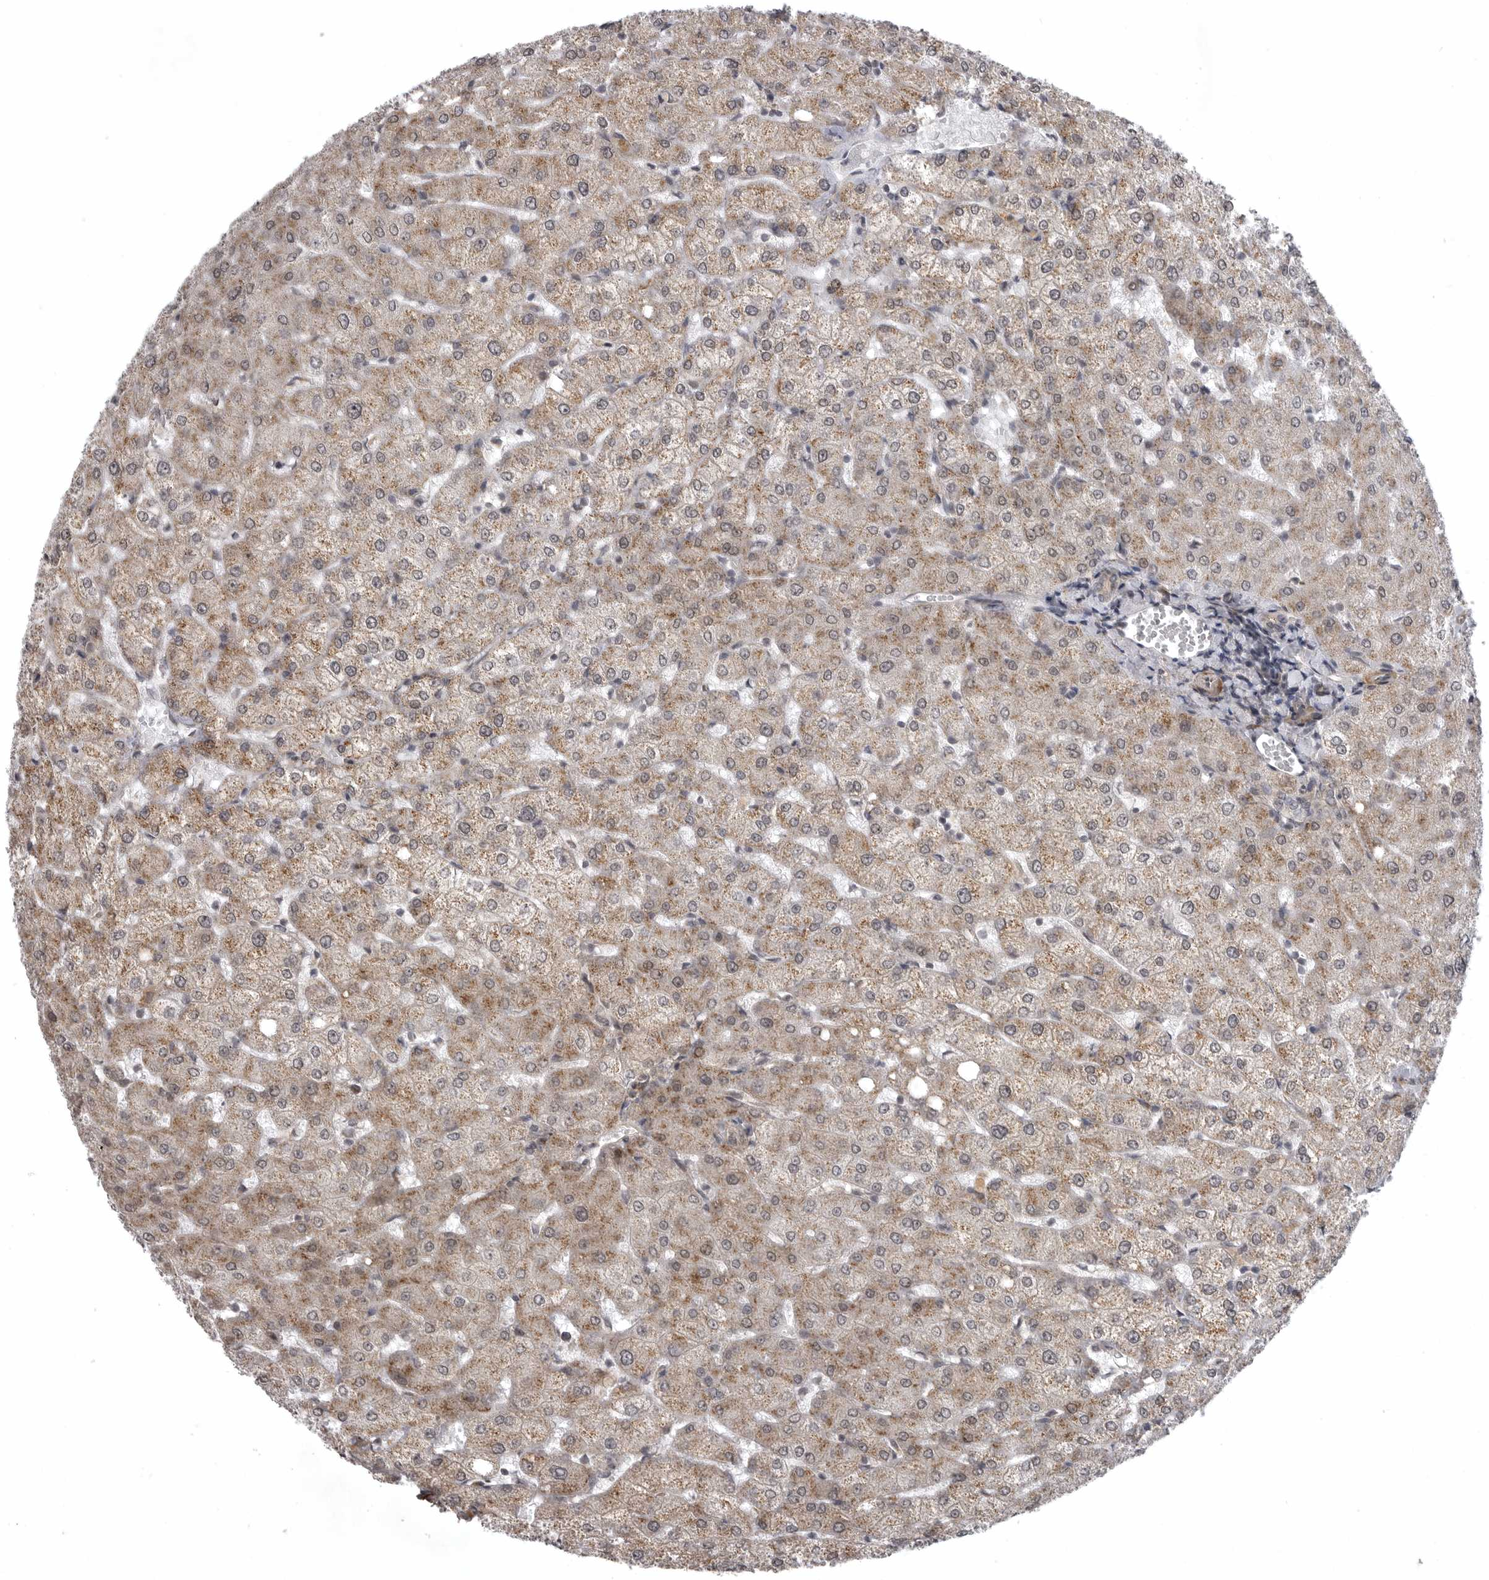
{"staining": {"intensity": "negative", "quantity": "none", "location": "none"}, "tissue": "liver", "cell_type": "Cholangiocytes", "image_type": "normal", "snomed": [{"axis": "morphology", "description": "Normal tissue, NOS"}, {"axis": "topography", "description": "Liver"}], "caption": "The image reveals no significant expression in cholangiocytes of liver. (DAB IHC, high magnification).", "gene": "SNX16", "patient": {"sex": "female", "age": 54}}